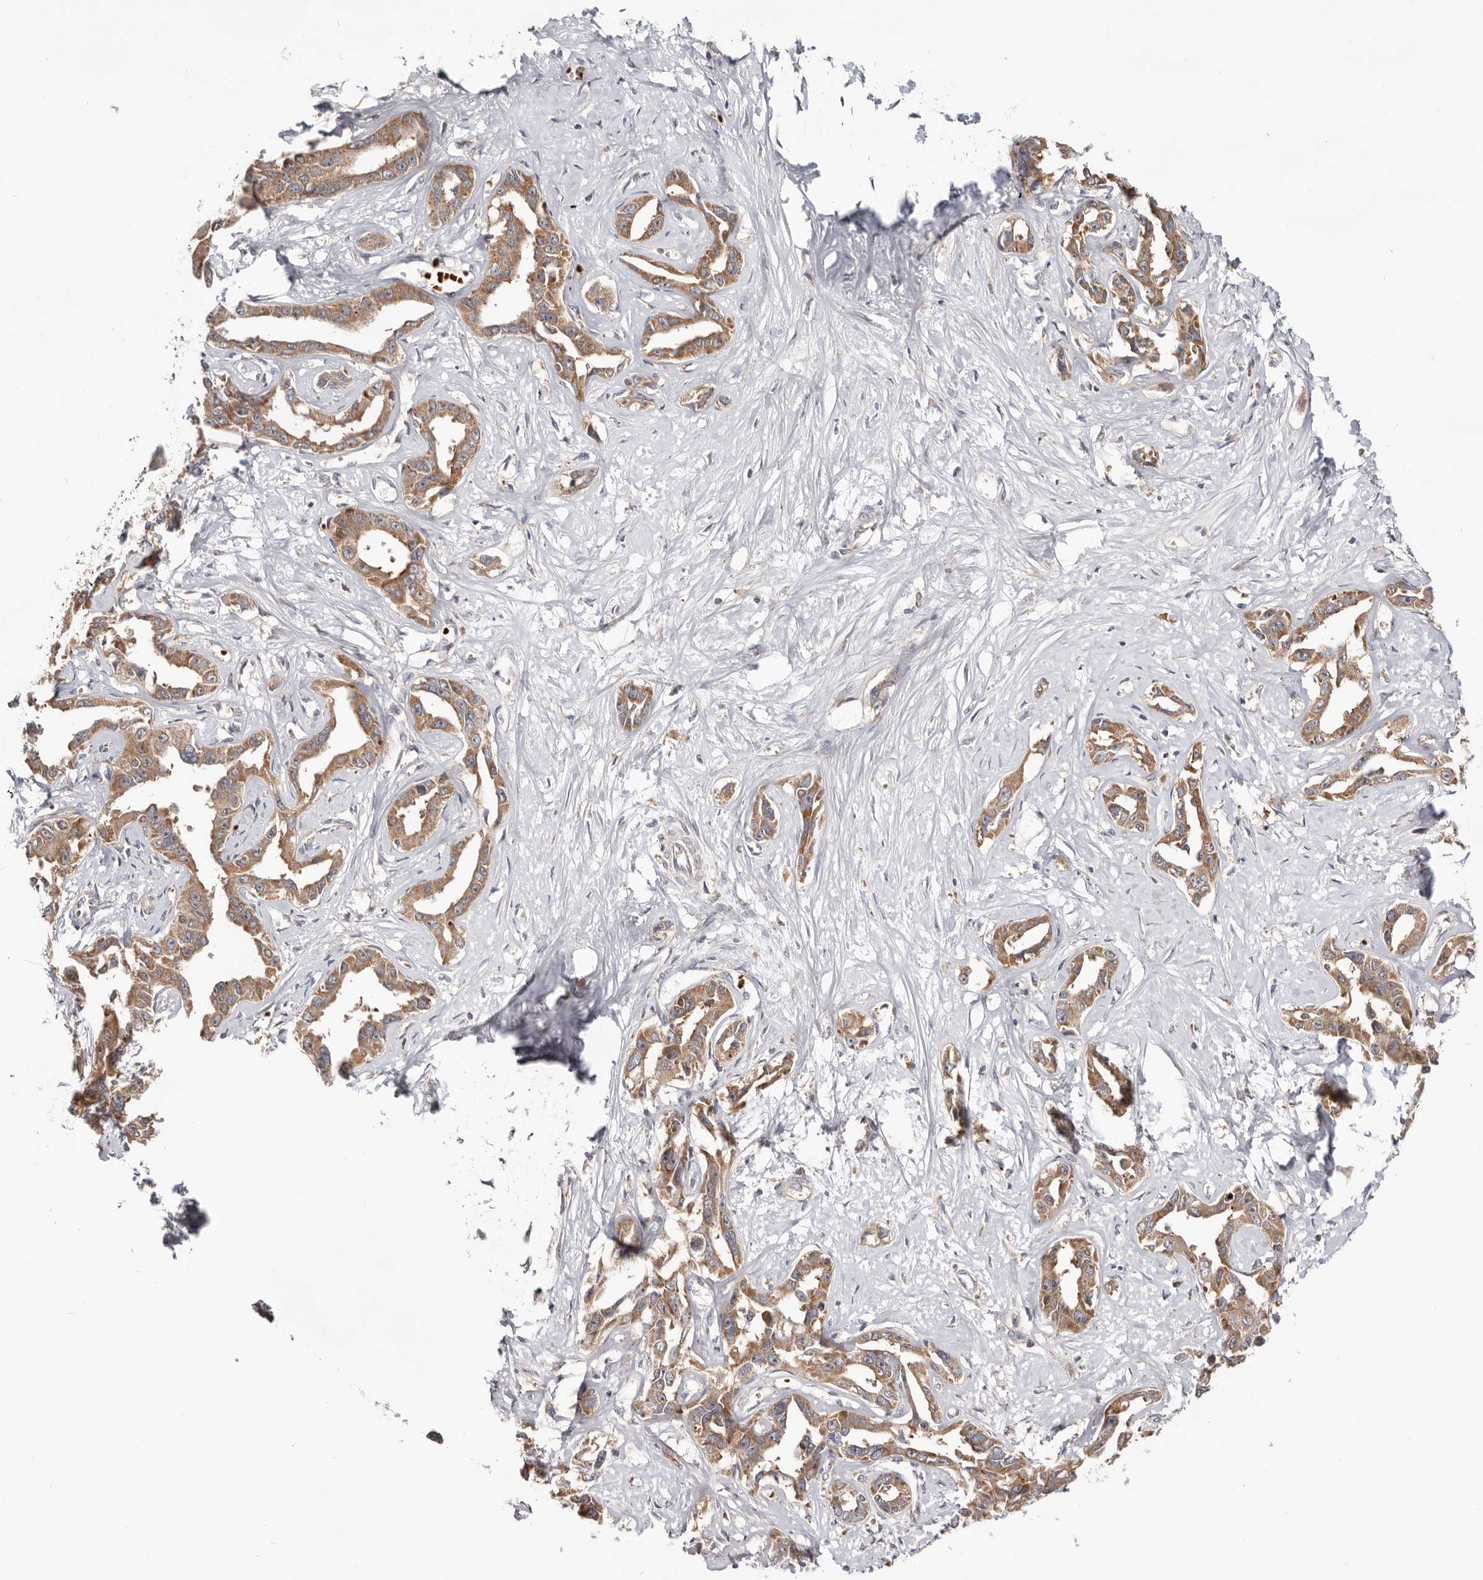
{"staining": {"intensity": "moderate", "quantity": ">75%", "location": "cytoplasmic/membranous"}, "tissue": "liver cancer", "cell_type": "Tumor cells", "image_type": "cancer", "snomed": [{"axis": "morphology", "description": "Cholangiocarcinoma"}, {"axis": "topography", "description": "Liver"}], "caption": "Immunohistochemistry (IHC) of human liver cancer demonstrates medium levels of moderate cytoplasmic/membranous expression in approximately >75% of tumor cells. (brown staining indicates protein expression, while blue staining denotes nuclei).", "gene": "RNF213", "patient": {"sex": "male", "age": 59}}